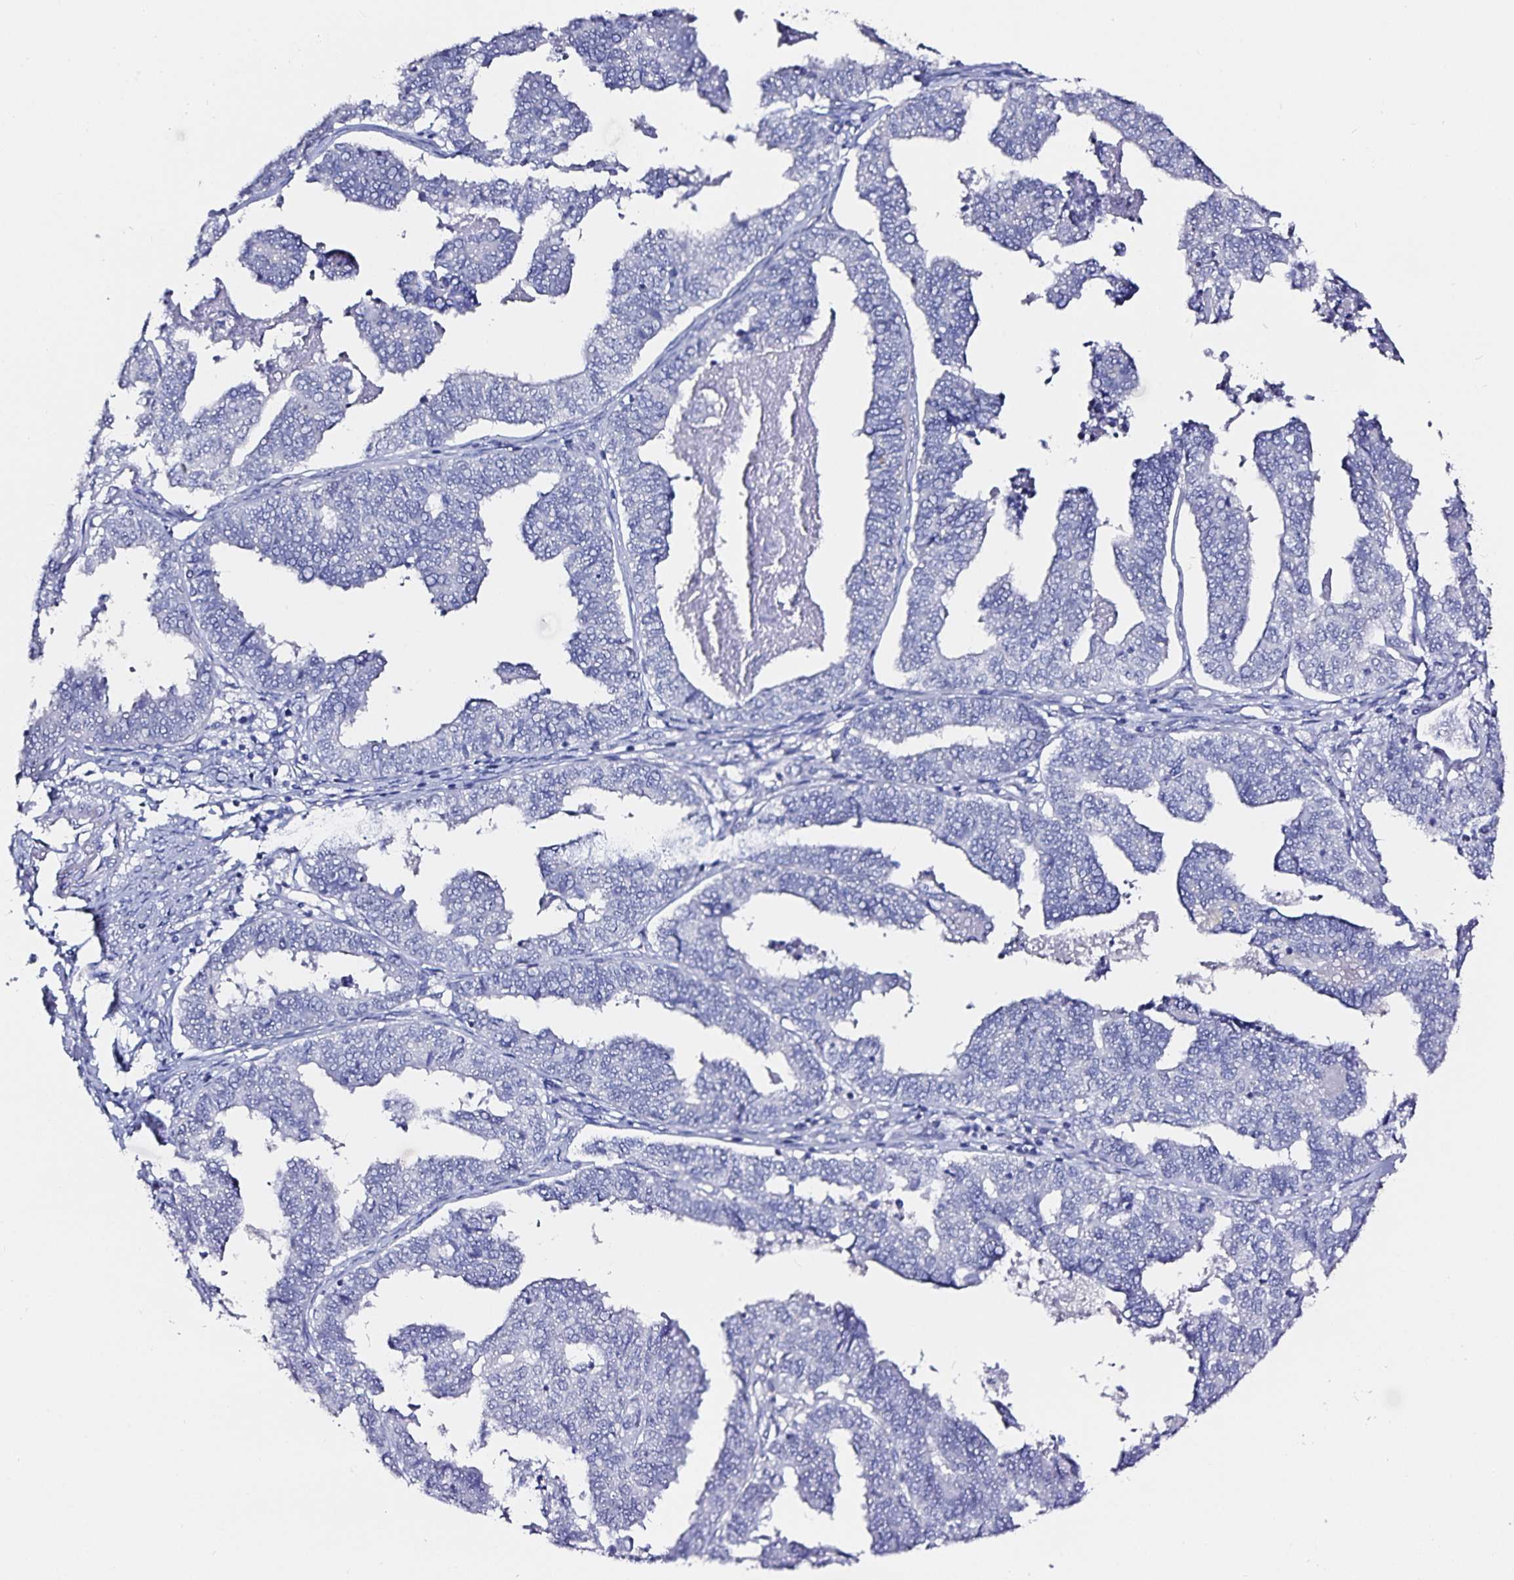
{"staining": {"intensity": "negative", "quantity": "none", "location": "none"}, "tissue": "endometrial cancer", "cell_type": "Tumor cells", "image_type": "cancer", "snomed": [{"axis": "morphology", "description": "Adenocarcinoma, NOS"}, {"axis": "topography", "description": "Endometrium"}], "caption": "IHC histopathology image of endometrial adenocarcinoma stained for a protein (brown), which reveals no staining in tumor cells.", "gene": "TSPAN7", "patient": {"sex": "female", "age": 73}}